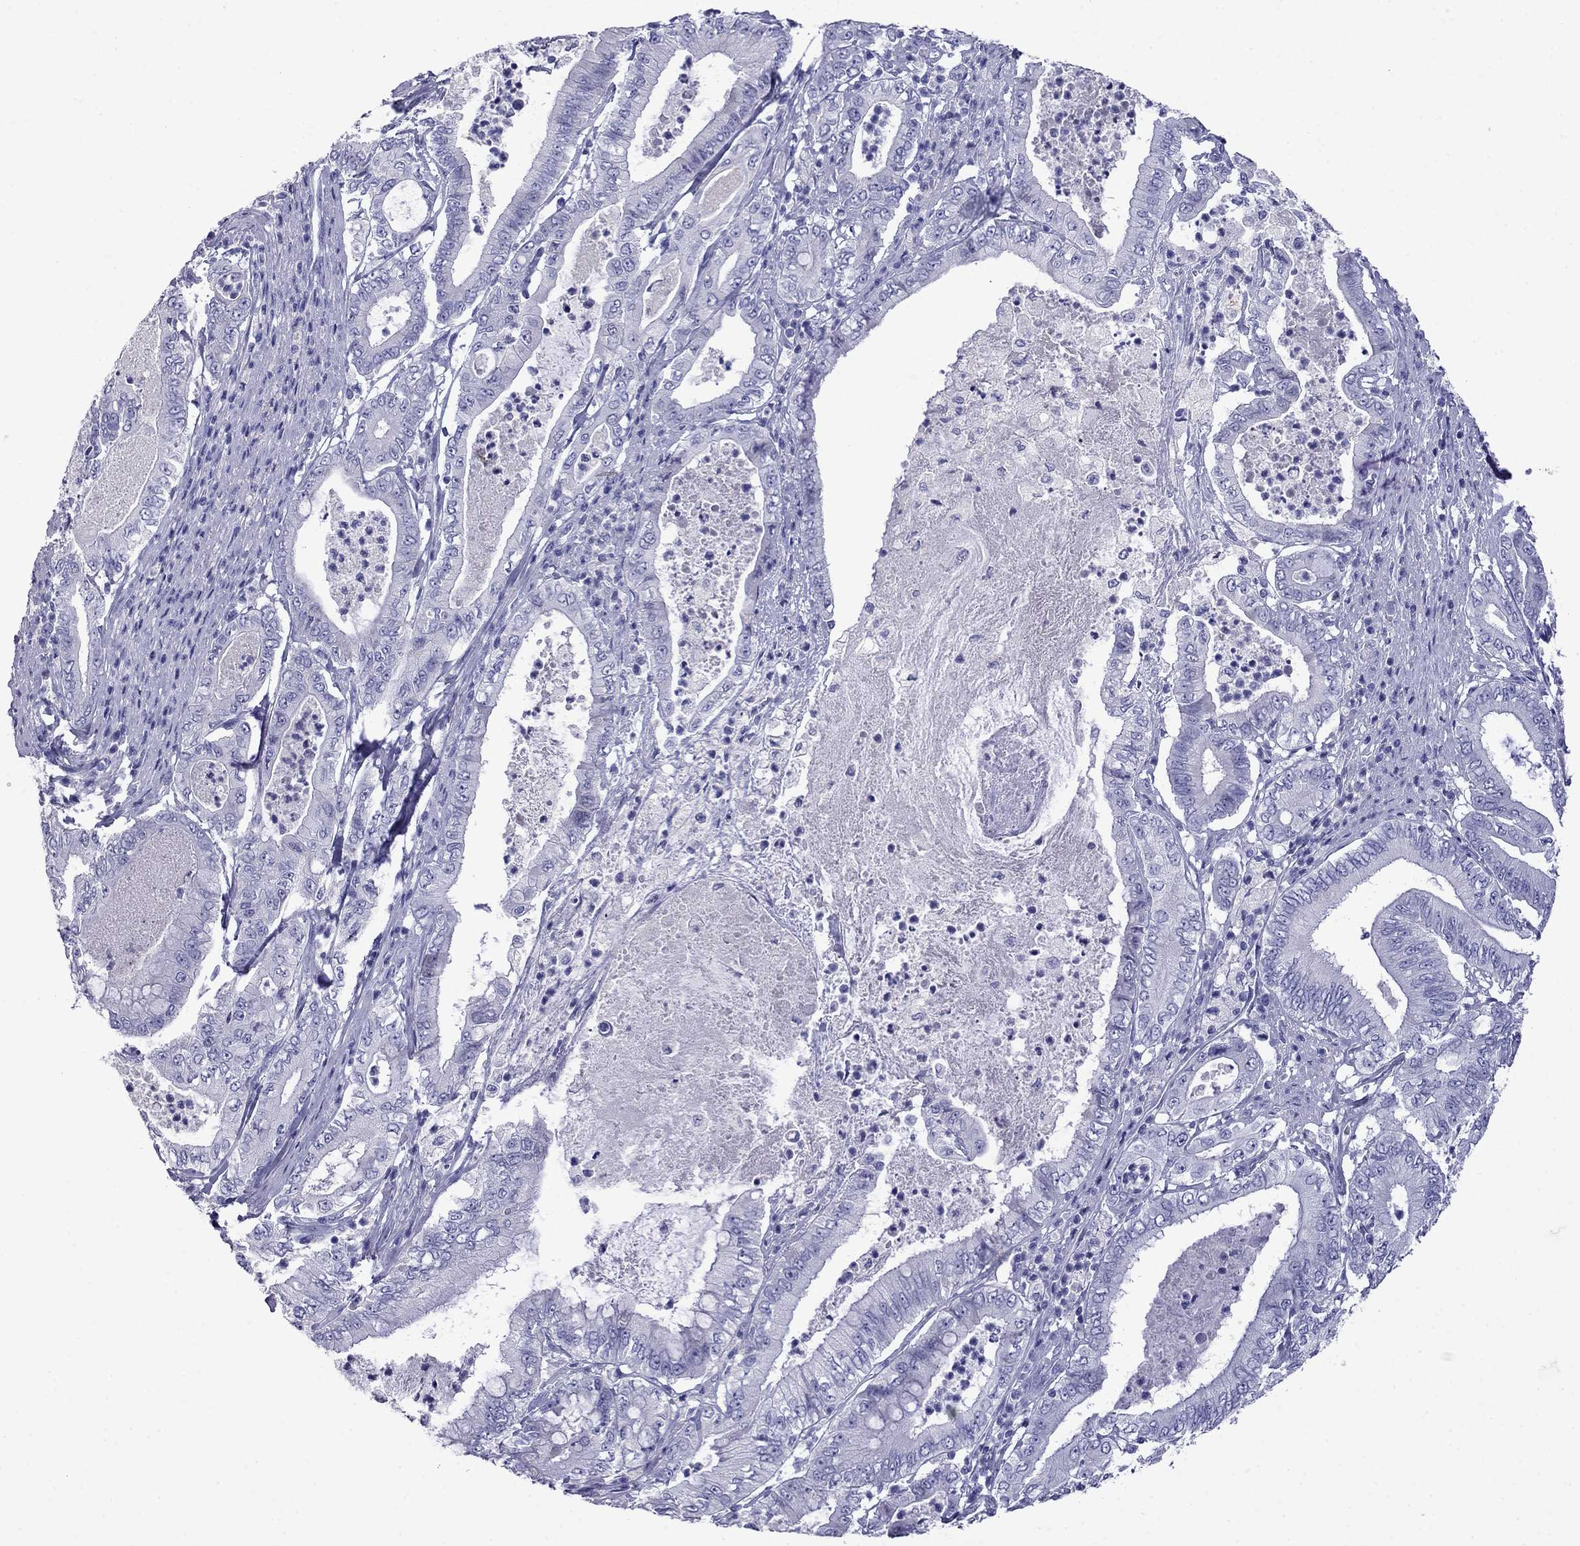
{"staining": {"intensity": "negative", "quantity": "none", "location": "none"}, "tissue": "pancreatic cancer", "cell_type": "Tumor cells", "image_type": "cancer", "snomed": [{"axis": "morphology", "description": "Adenocarcinoma, NOS"}, {"axis": "topography", "description": "Pancreas"}], "caption": "Immunohistochemical staining of human pancreatic cancer displays no significant staining in tumor cells. (Stains: DAB immunohistochemistry (IHC) with hematoxylin counter stain, Microscopy: brightfield microscopy at high magnification).", "gene": "MYO15A", "patient": {"sex": "male", "age": 71}}